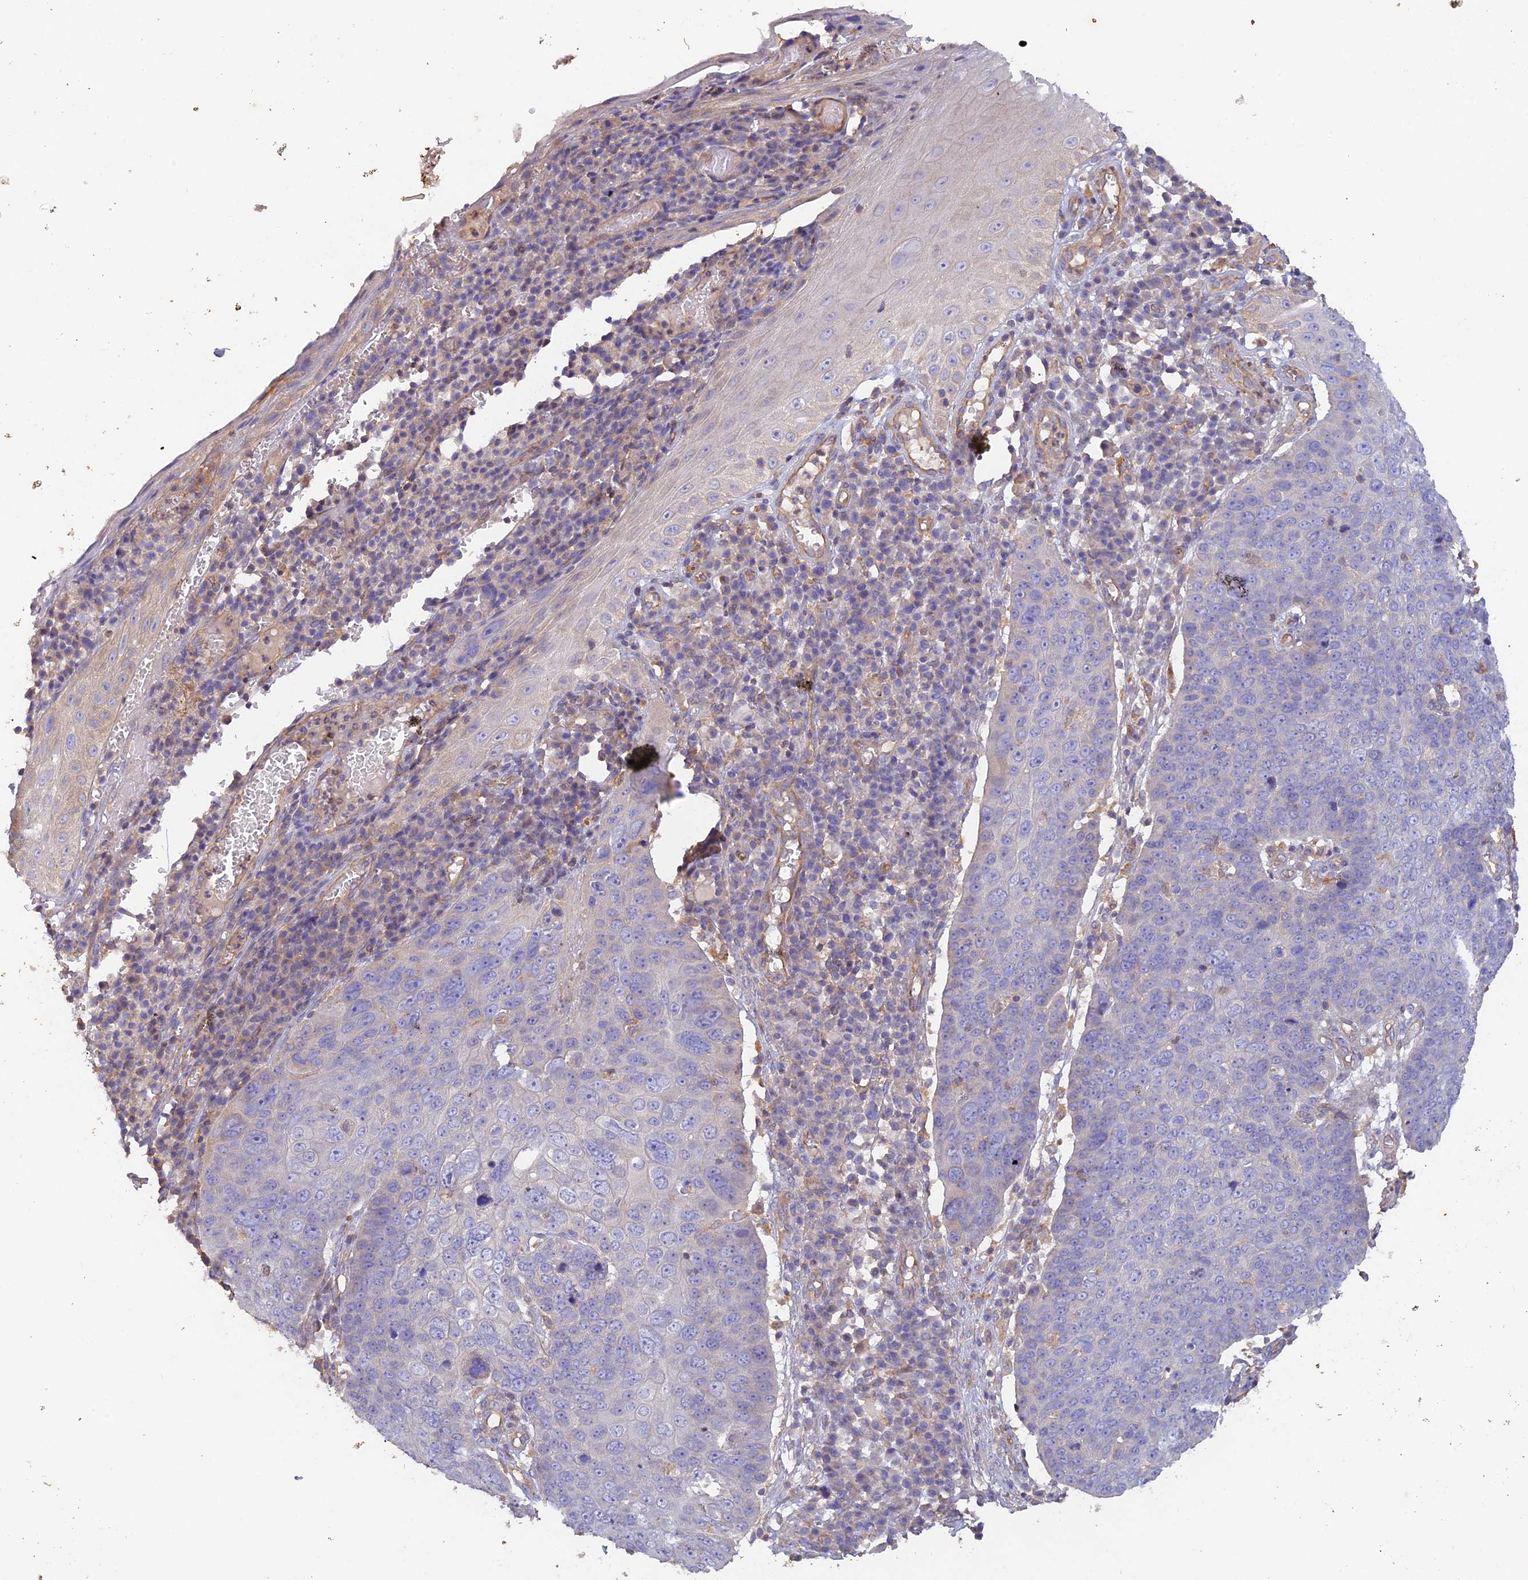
{"staining": {"intensity": "negative", "quantity": "none", "location": "none"}, "tissue": "skin cancer", "cell_type": "Tumor cells", "image_type": "cancer", "snomed": [{"axis": "morphology", "description": "Squamous cell carcinoma, NOS"}, {"axis": "topography", "description": "Skin"}], "caption": "A histopathology image of human squamous cell carcinoma (skin) is negative for staining in tumor cells.", "gene": "MYO9A", "patient": {"sex": "male", "age": 71}}